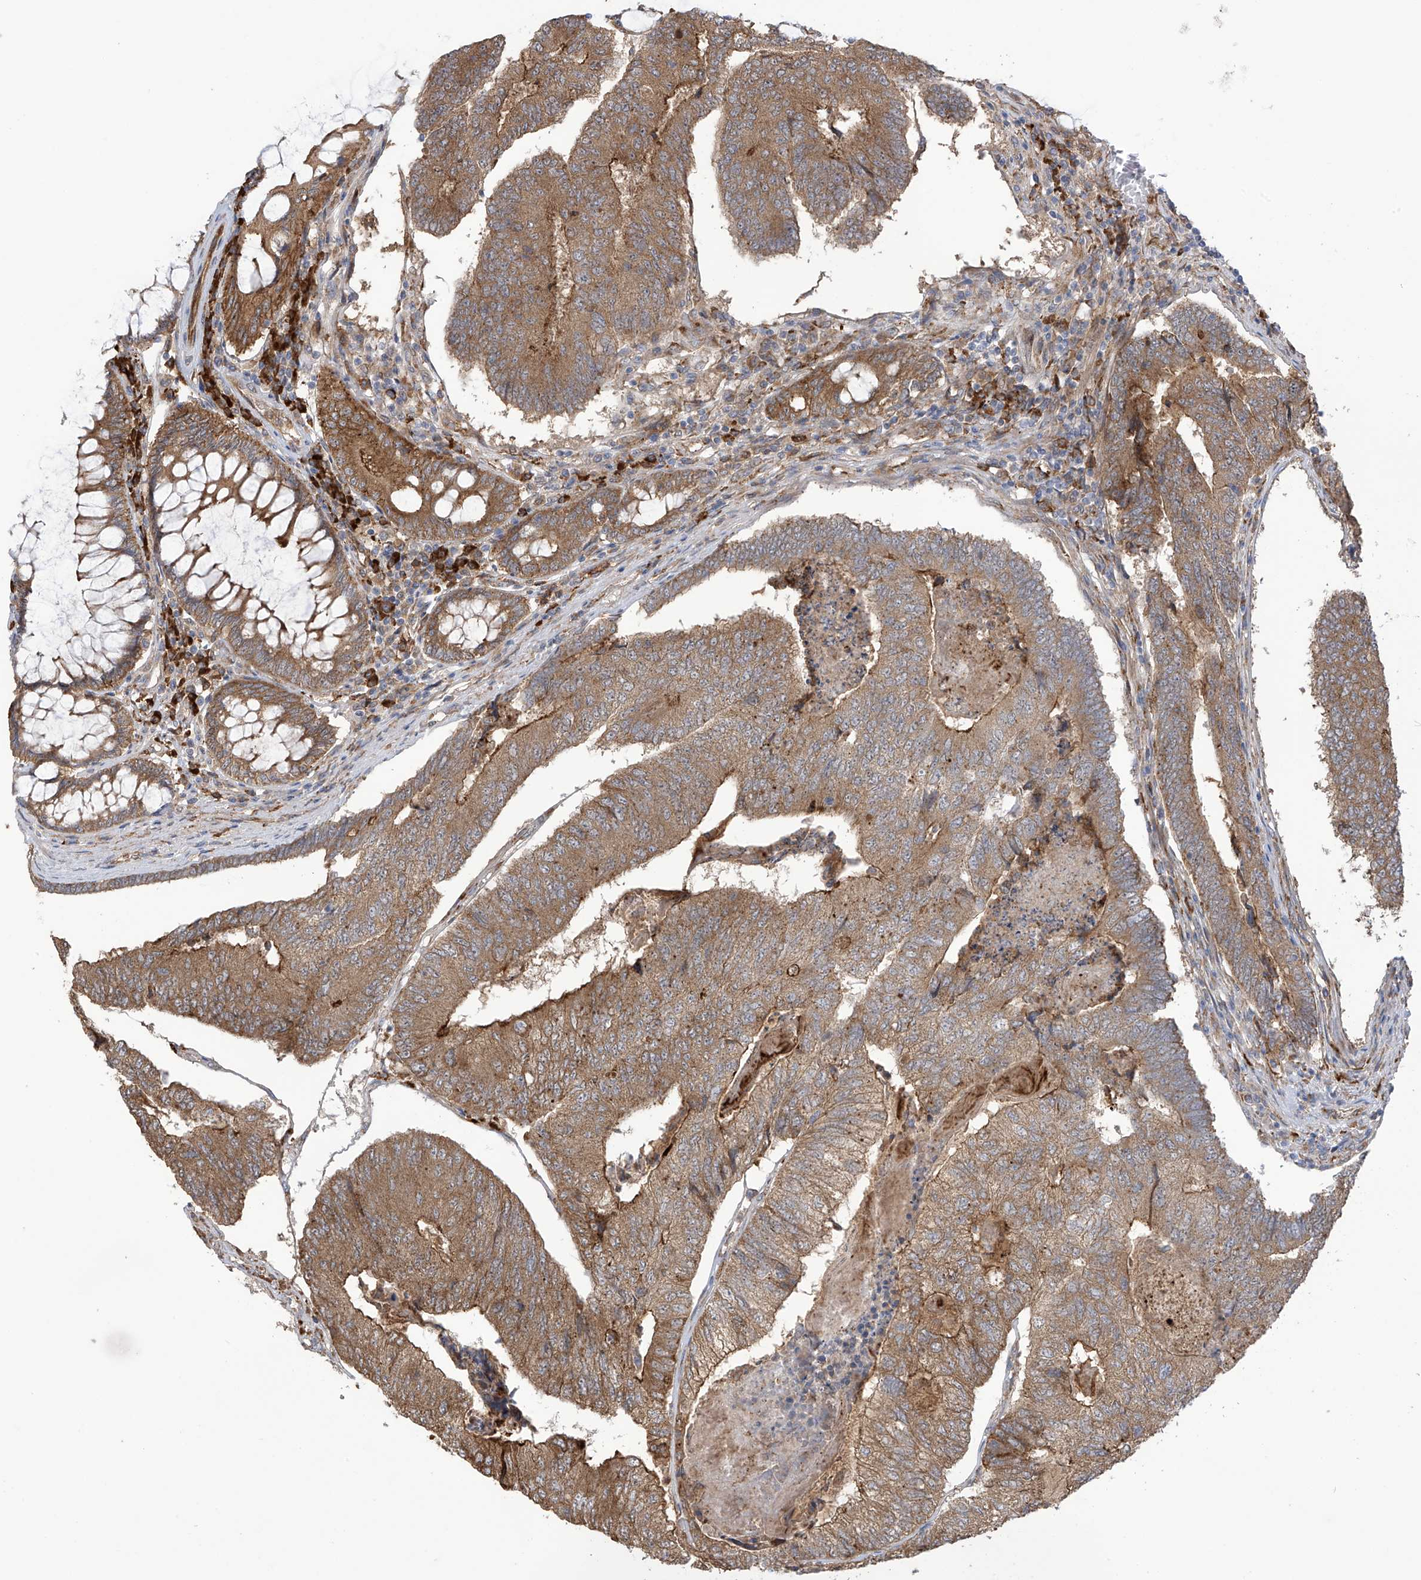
{"staining": {"intensity": "moderate", "quantity": ">75%", "location": "cytoplasmic/membranous"}, "tissue": "colorectal cancer", "cell_type": "Tumor cells", "image_type": "cancer", "snomed": [{"axis": "morphology", "description": "Adenocarcinoma, NOS"}, {"axis": "topography", "description": "Colon"}], "caption": "DAB (3,3'-diaminobenzidine) immunohistochemical staining of human colorectal cancer (adenocarcinoma) displays moderate cytoplasmic/membranous protein positivity in about >75% of tumor cells. The staining was performed using DAB to visualize the protein expression in brown, while the nuclei were stained in blue with hematoxylin (Magnification: 20x).", "gene": "KIAA1522", "patient": {"sex": "female", "age": 67}}